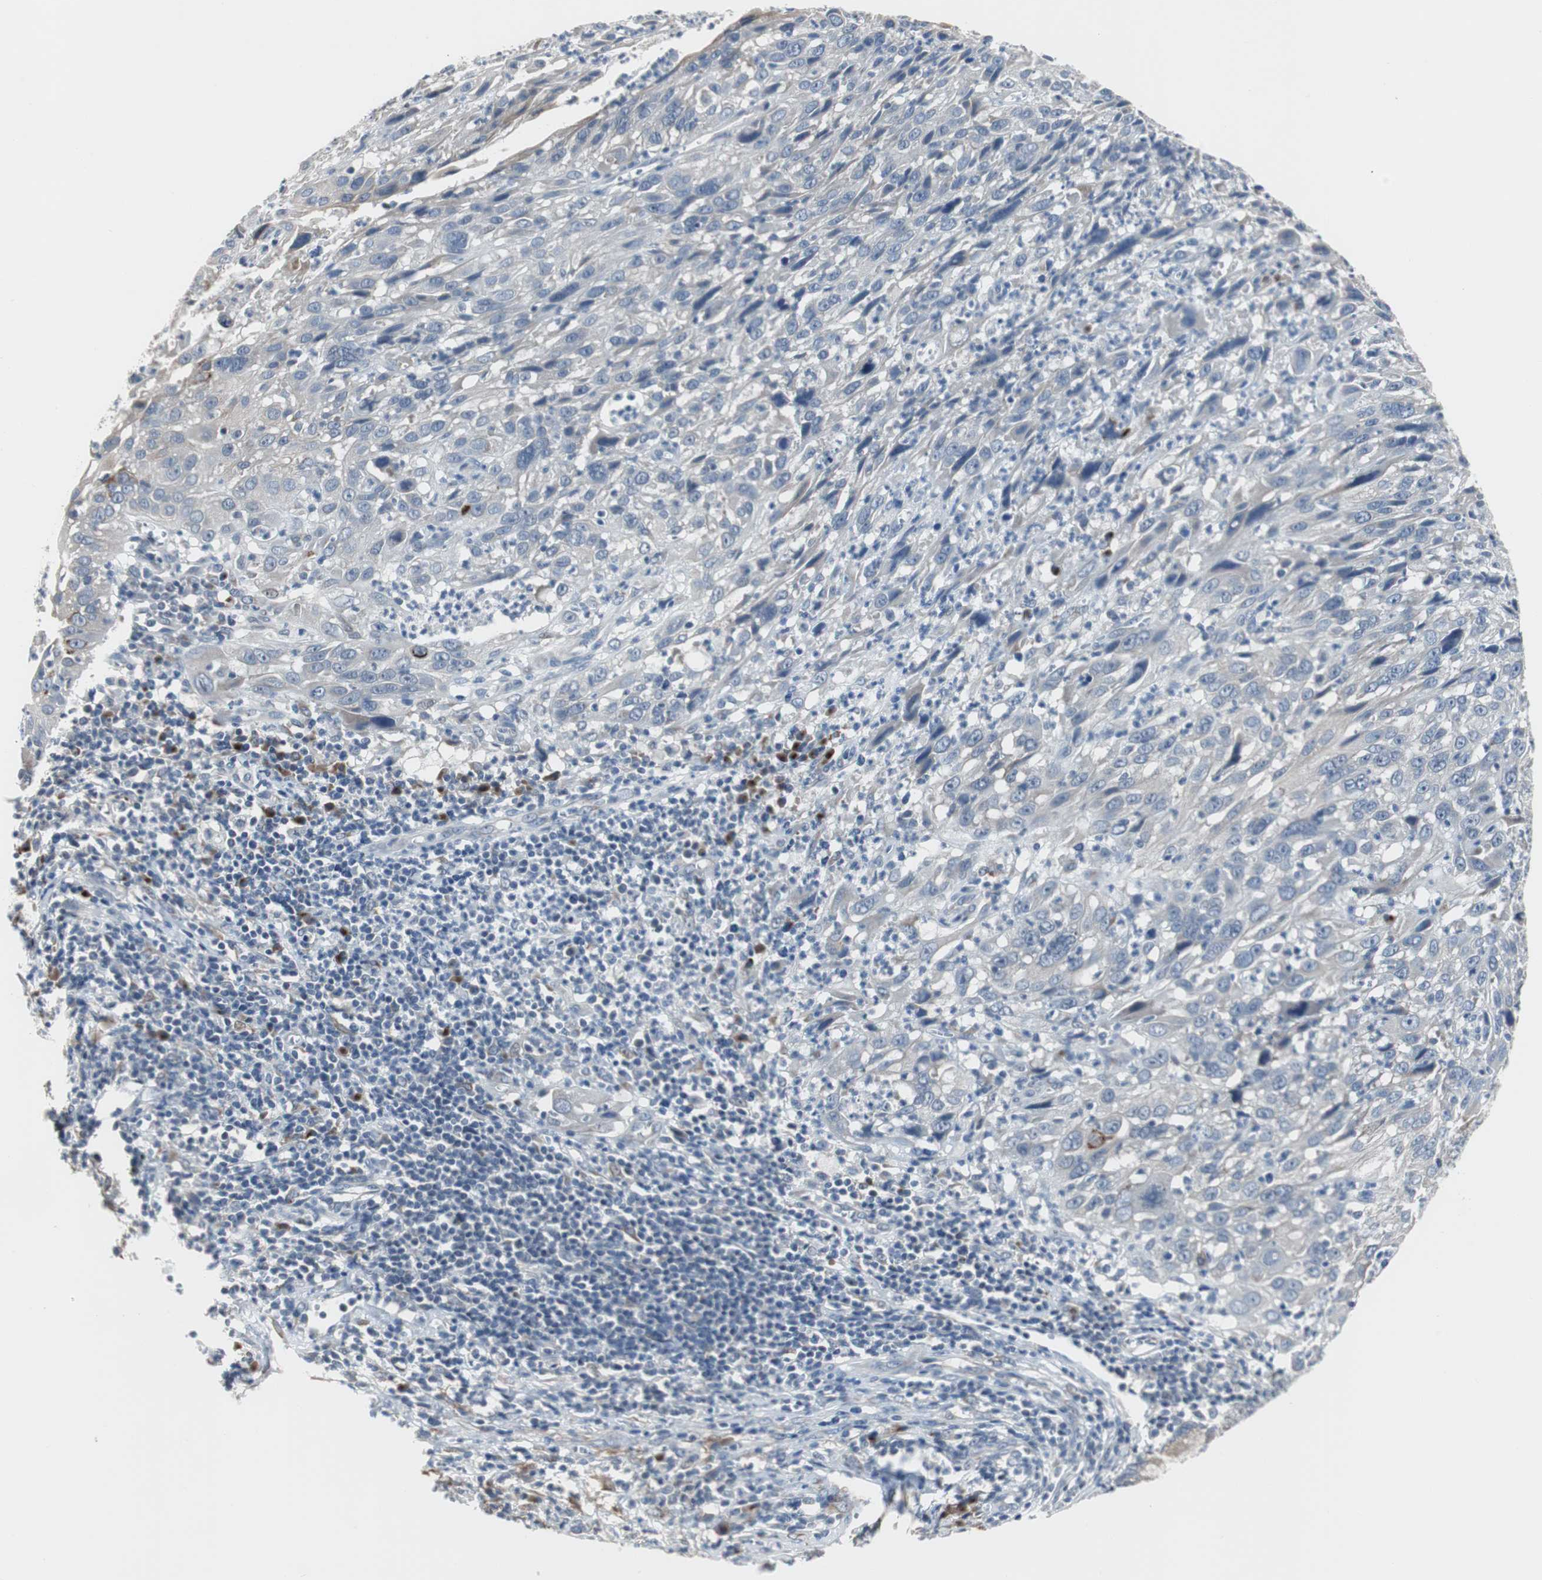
{"staining": {"intensity": "negative", "quantity": "none", "location": "none"}, "tissue": "cervical cancer", "cell_type": "Tumor cells", "image_type": "cancer", "snomed": [{"axis": "morphology", "description": "Squamous cell carcinoma, NOS"}, {"axis": "topography", "description": "Cervix"}], "caption": "Tumor cells show no significant protein expression in cervical squamous cell carcinoma.", "gene": "SOX30", "patient": {"sex": "female", "age": 32}}